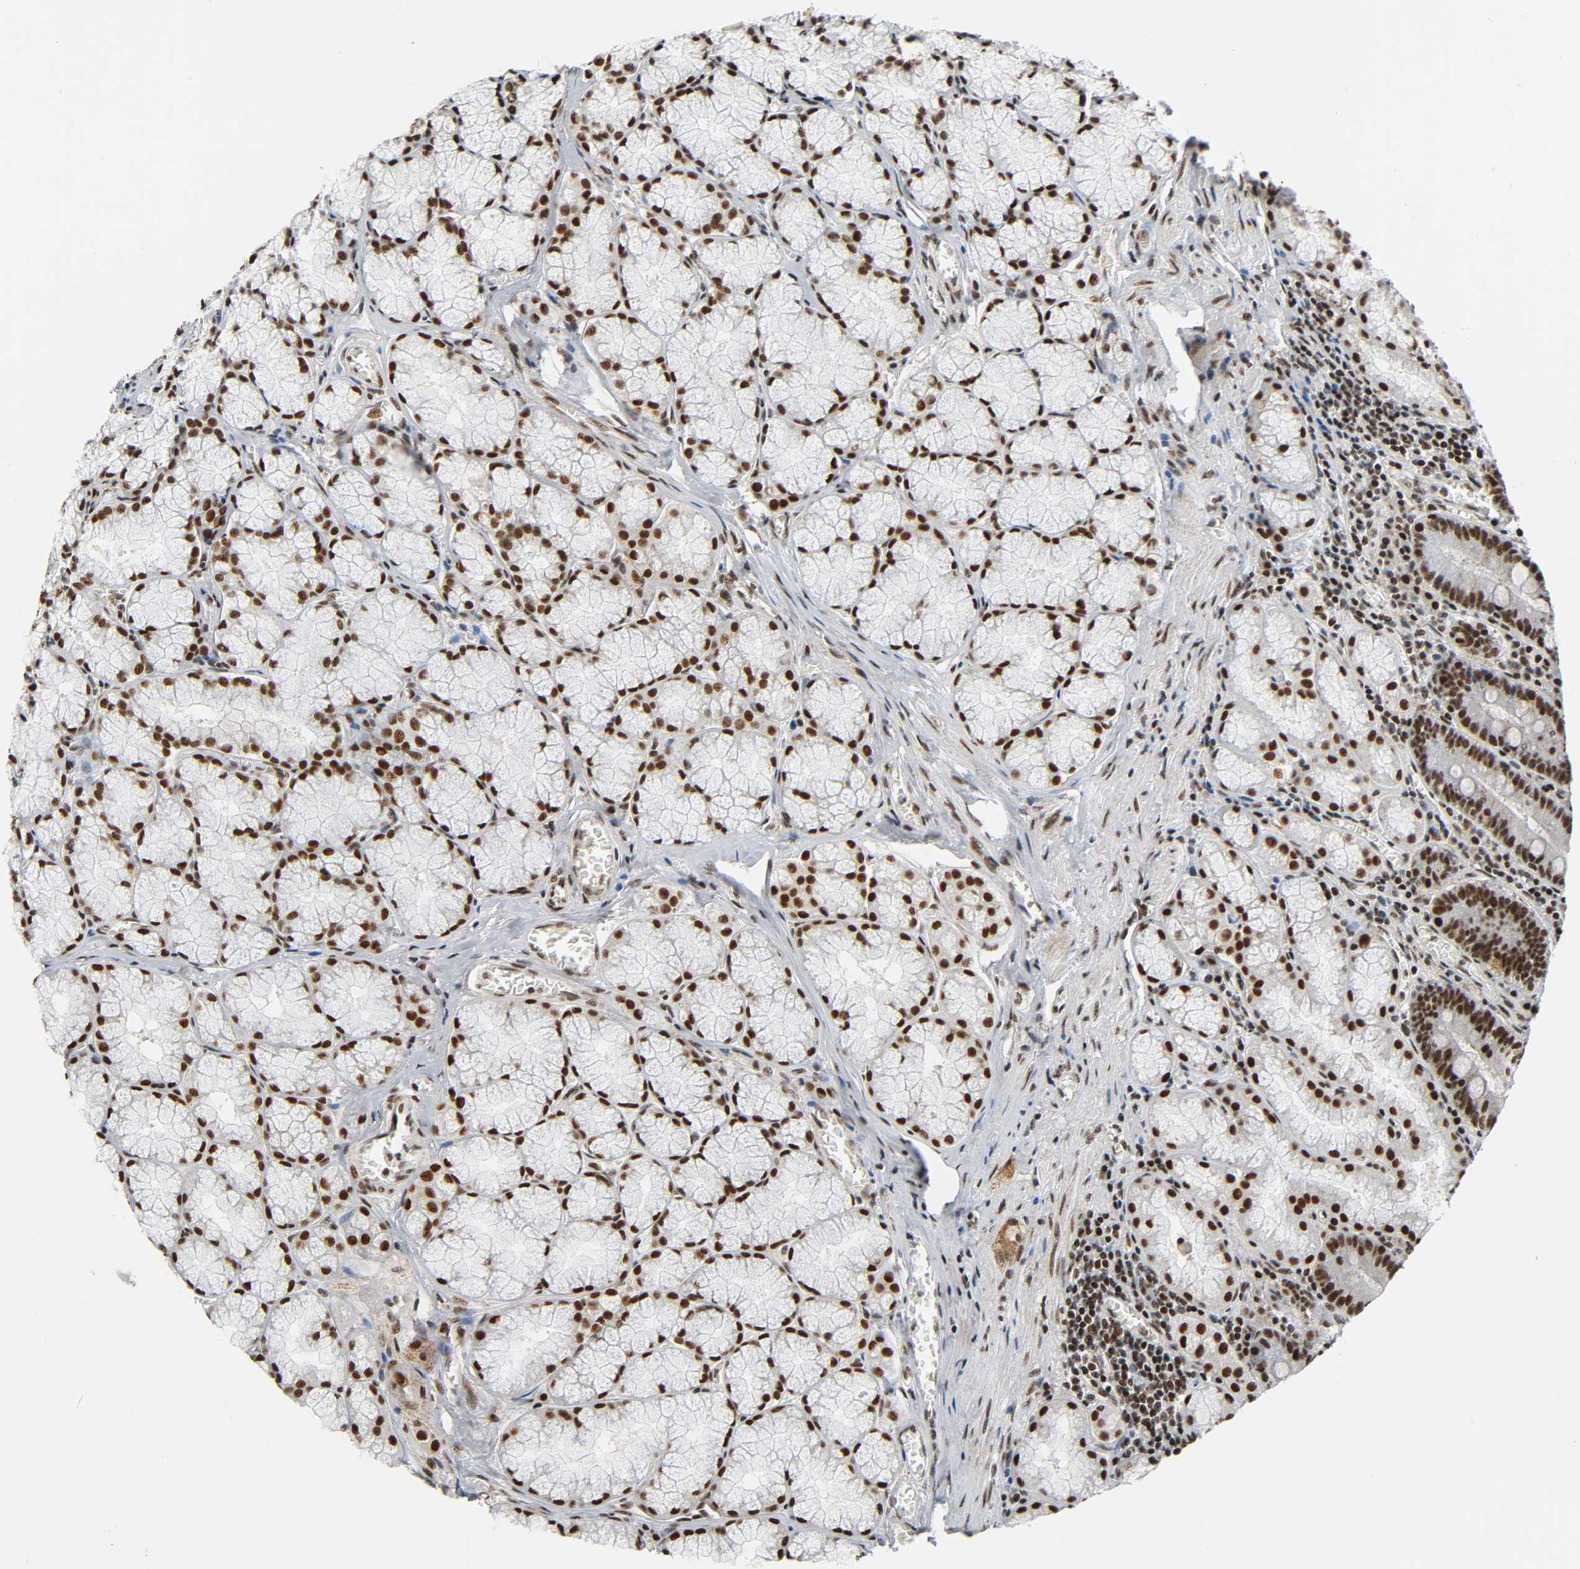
{"staining": {"intensity": "strong", "quantity": ">75%", "location": "nuclear"}, "tissue": "stomach", "cell_type": "Glandular cells", "image_type": "normal", "snomed": [{"axis": "morphology", "description": "Normal tissue, NOS"}, {"axis": "topography", "description": "Stomach, lower"}], "caption": "Protein expression analysis of benign stomach displays strong nuclear expression in about >75% of glandular cells. (DAB IHC with brightfield microscopy, high magnification).", "gene": "CDK9", "patient": {"sex": "male", "age": 56}}